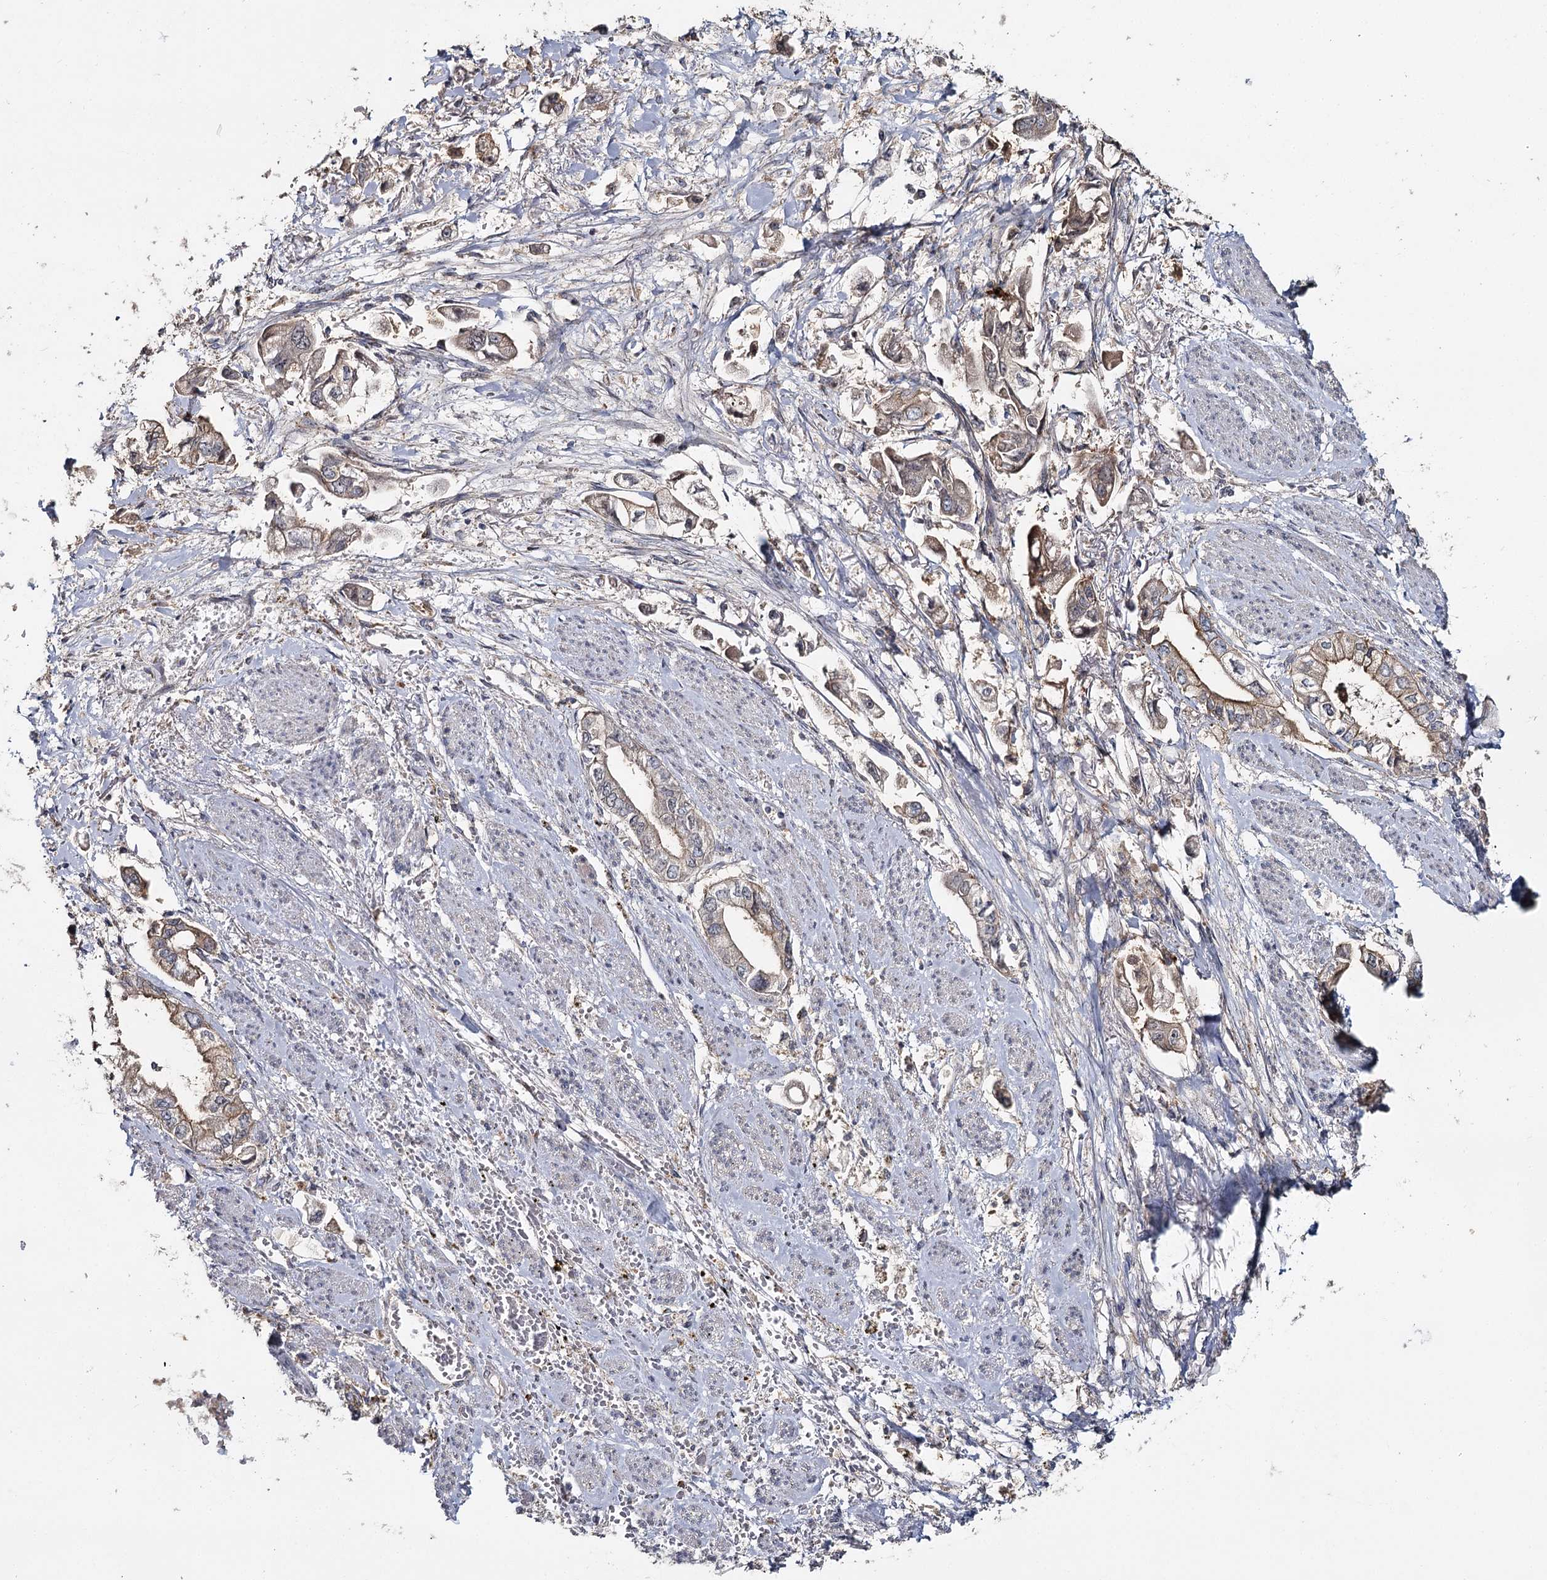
{"staining": {"intensity": "moderate", "quantity": "25%-75%", "location": "cytoplasmic/membranous"}, "tissue": "stomach cancer", "cell_type": "Tumor cells", "image_type": "cancer", "snomed": [{"axis": "morphology", "description": "Adenocarcinoma, NOS"}, {"axis": "topography", "description": "Stomach"}], "caption": "Immunohistochemical staining of human stomach adenocarcinoma reveals medium levels of moderate cytoplasmic/membranous protein staining in approximately 25%-75% of tumor cells. (Brightfield microscopy of DAB IHC at high magnification).", "gene": "ANGPTL5", "patient": {"sex": "male", "age": 62}}